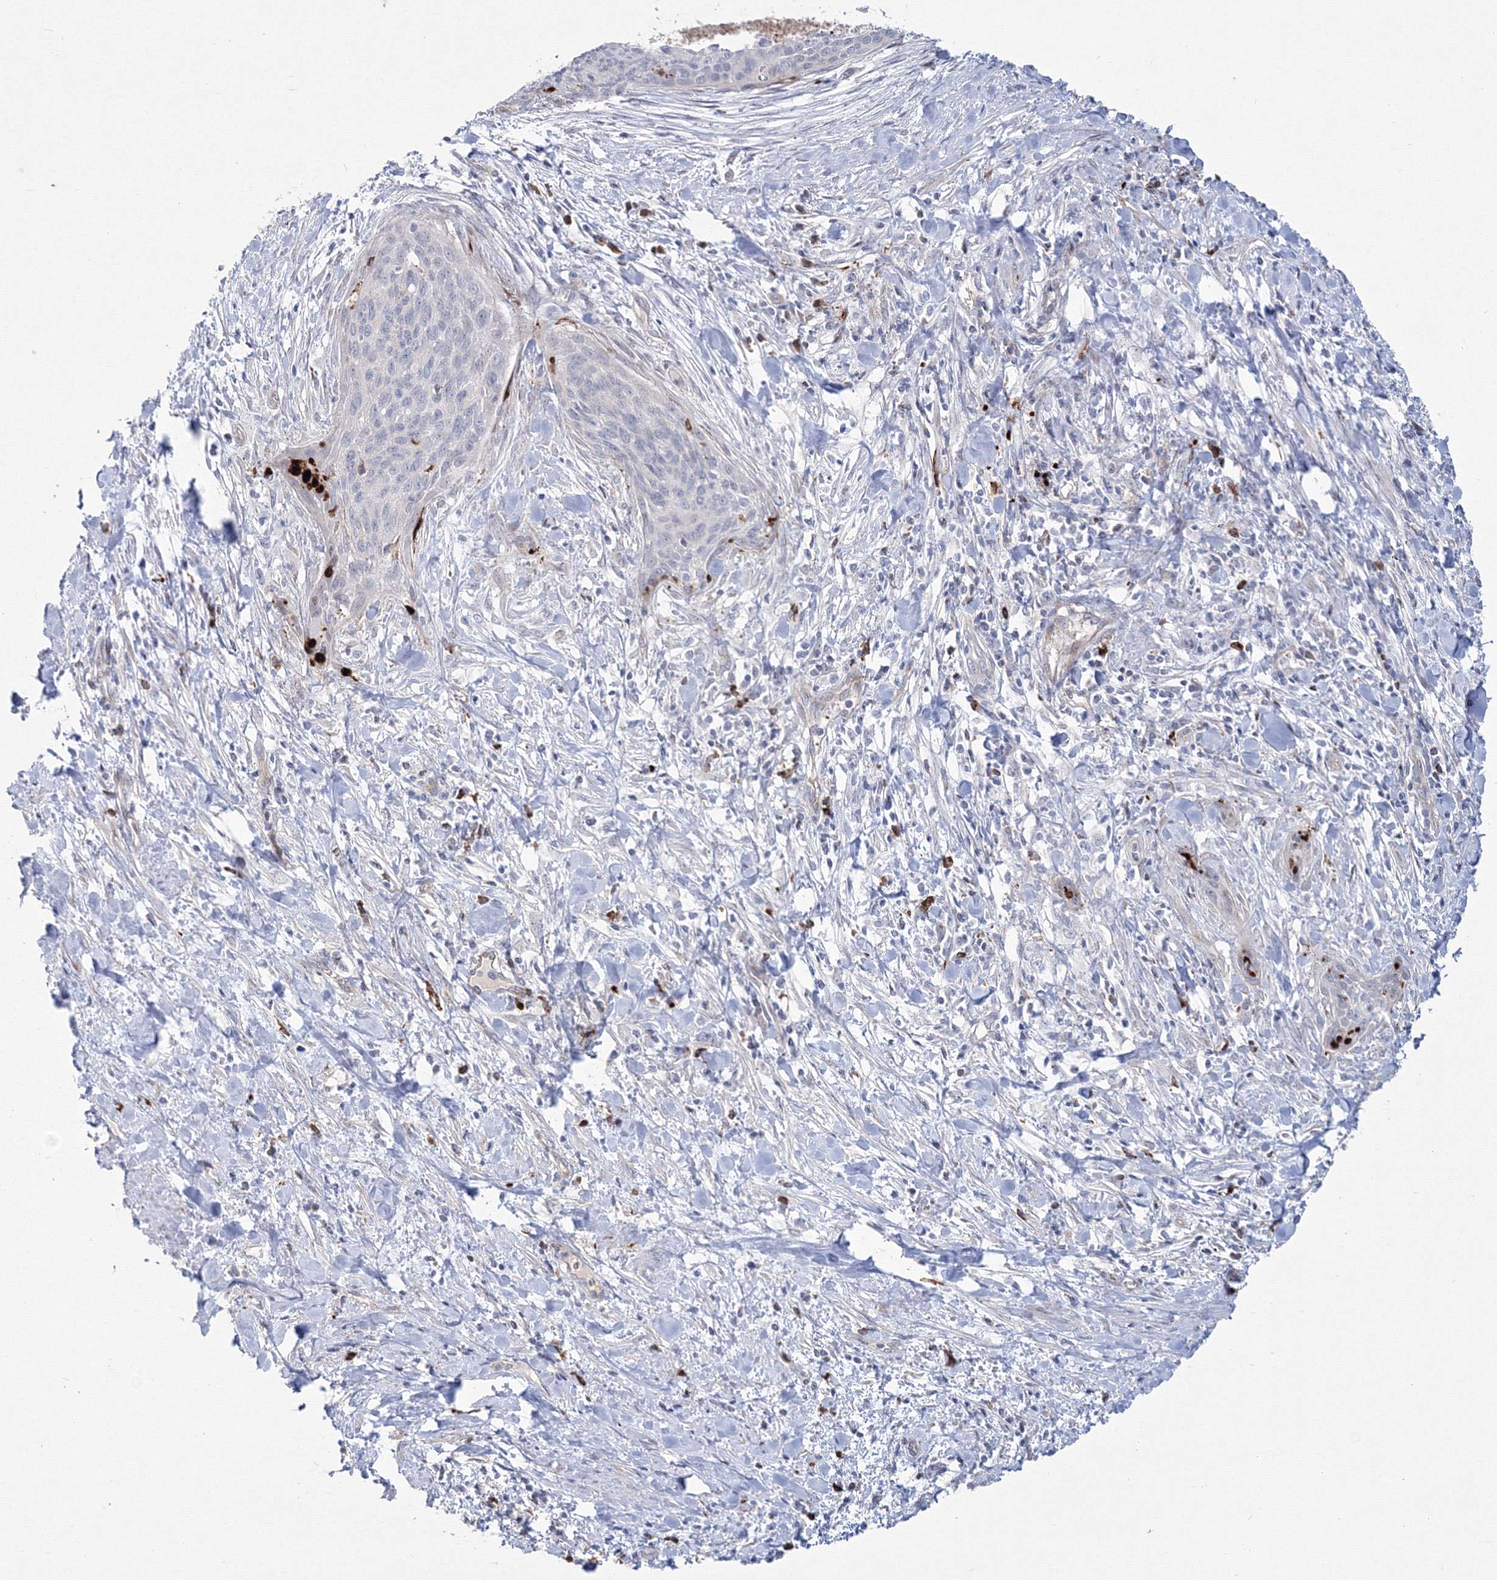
{"staining": {"intensity": "negative", "quantity": "none", "location": "none"}, "tissue": "cervical cancer", "cell_type": "Tumor cells", "image_type": "cancer", "snomed": [{"axis": "morphology", "description": "Squamous cell carcinoma, NOS"}, {"axis": "topography", "description": "Cervix"}], "caption": "DAB immunohistochemical staining of cervical cancer exhibits no significant positivity in tumor cells.", "gene": "HYAL2", "patient": {"sex": "female", "age": 55}}